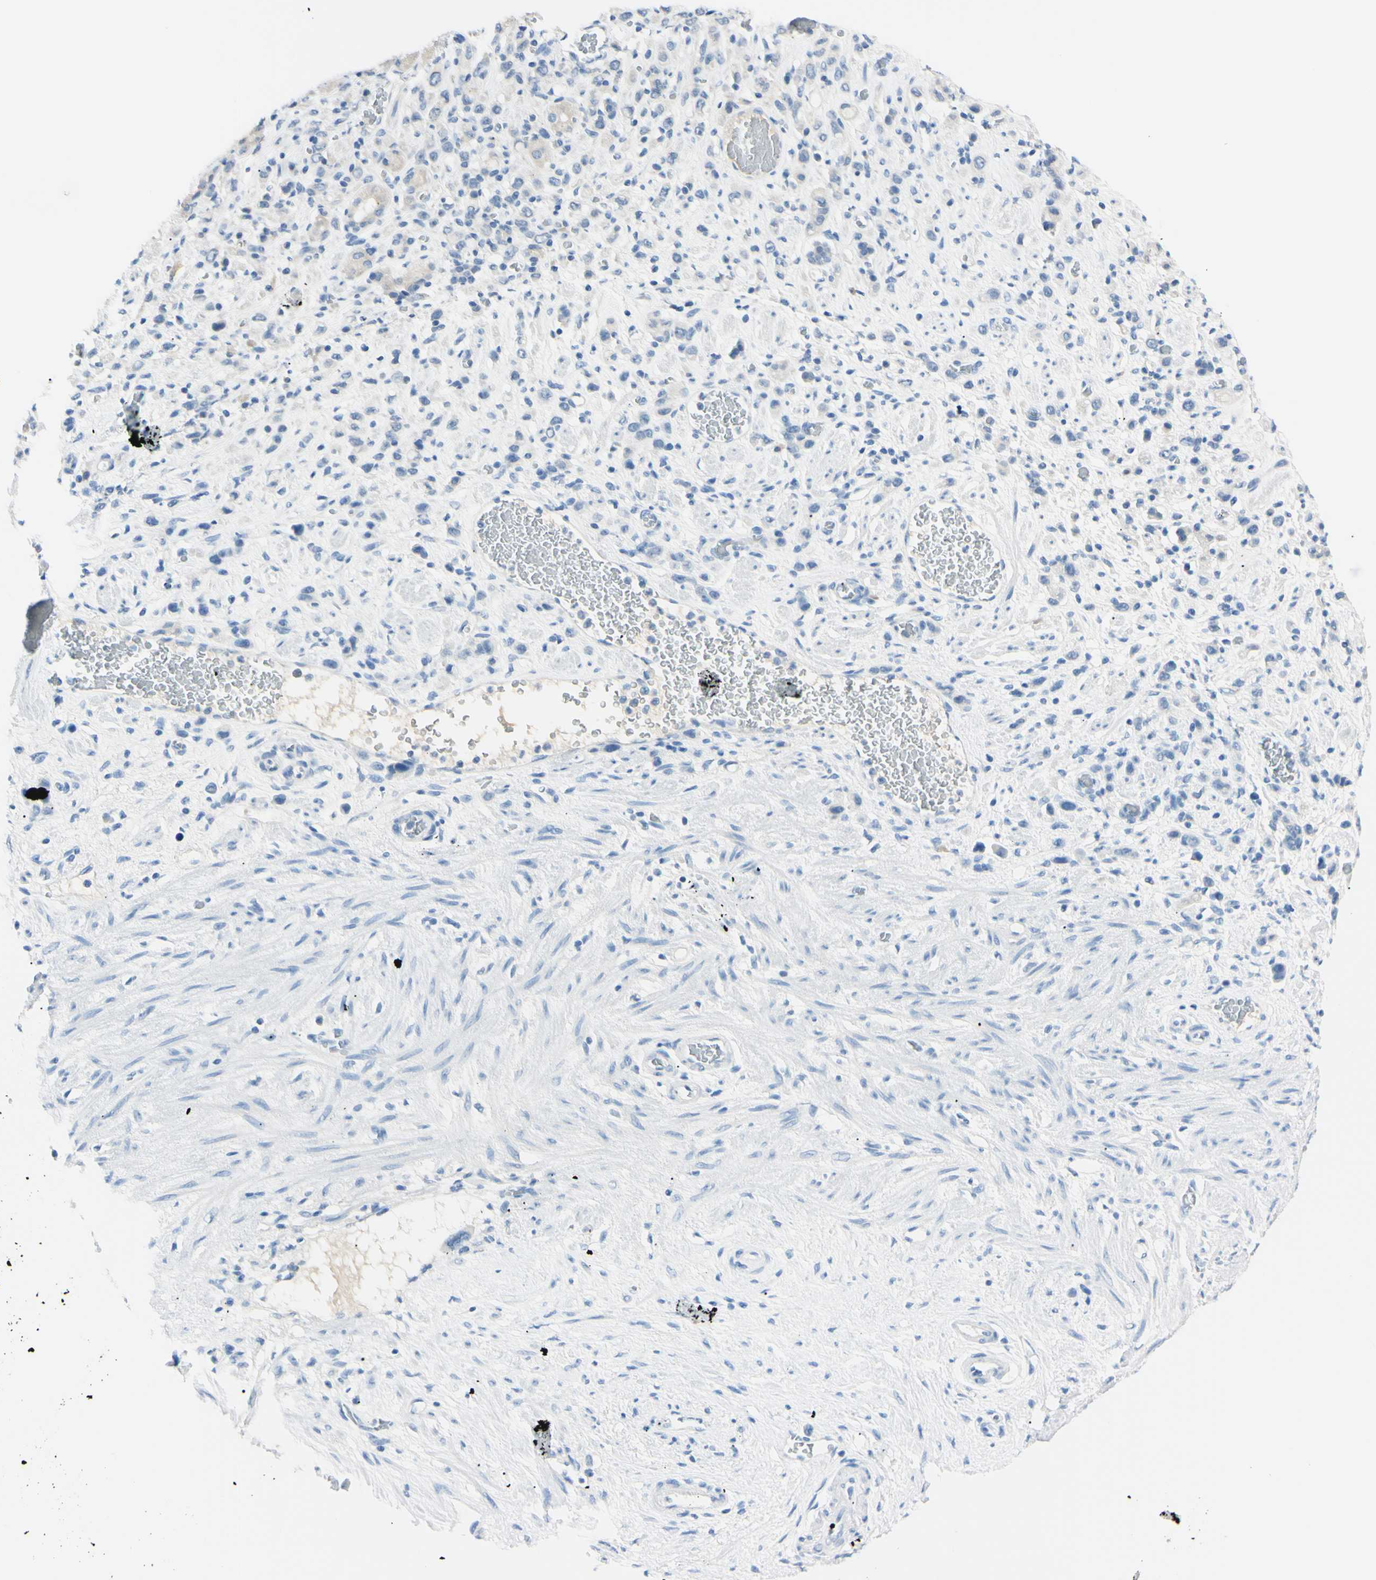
{"staining": {"intensity": "negative", "quantity": "none", "location": "none"}, "tissue": "stomach cancer", "cell_type": "Tumor cells", "image_type": "cancer", "snomed": [{"axis": "morphology", "description": "Adenocarcinoma, NOS"}, {"axis": "morphology", "description": "Adenocarcinoma, High grade"}, {"axis": "topography", "description": "Stomach, upper"}, {"axis": "topography", "description": "Stomach, lower"}], "caption": "Immunohistochemistry (IHC) micrograph of stomach cancer (adenocarcinoma) stained for a protein (brown), which demonstrates no staining in tumor cells.", "gene": "FOLH1", "patient": {"sex": "female", "age": 65}}